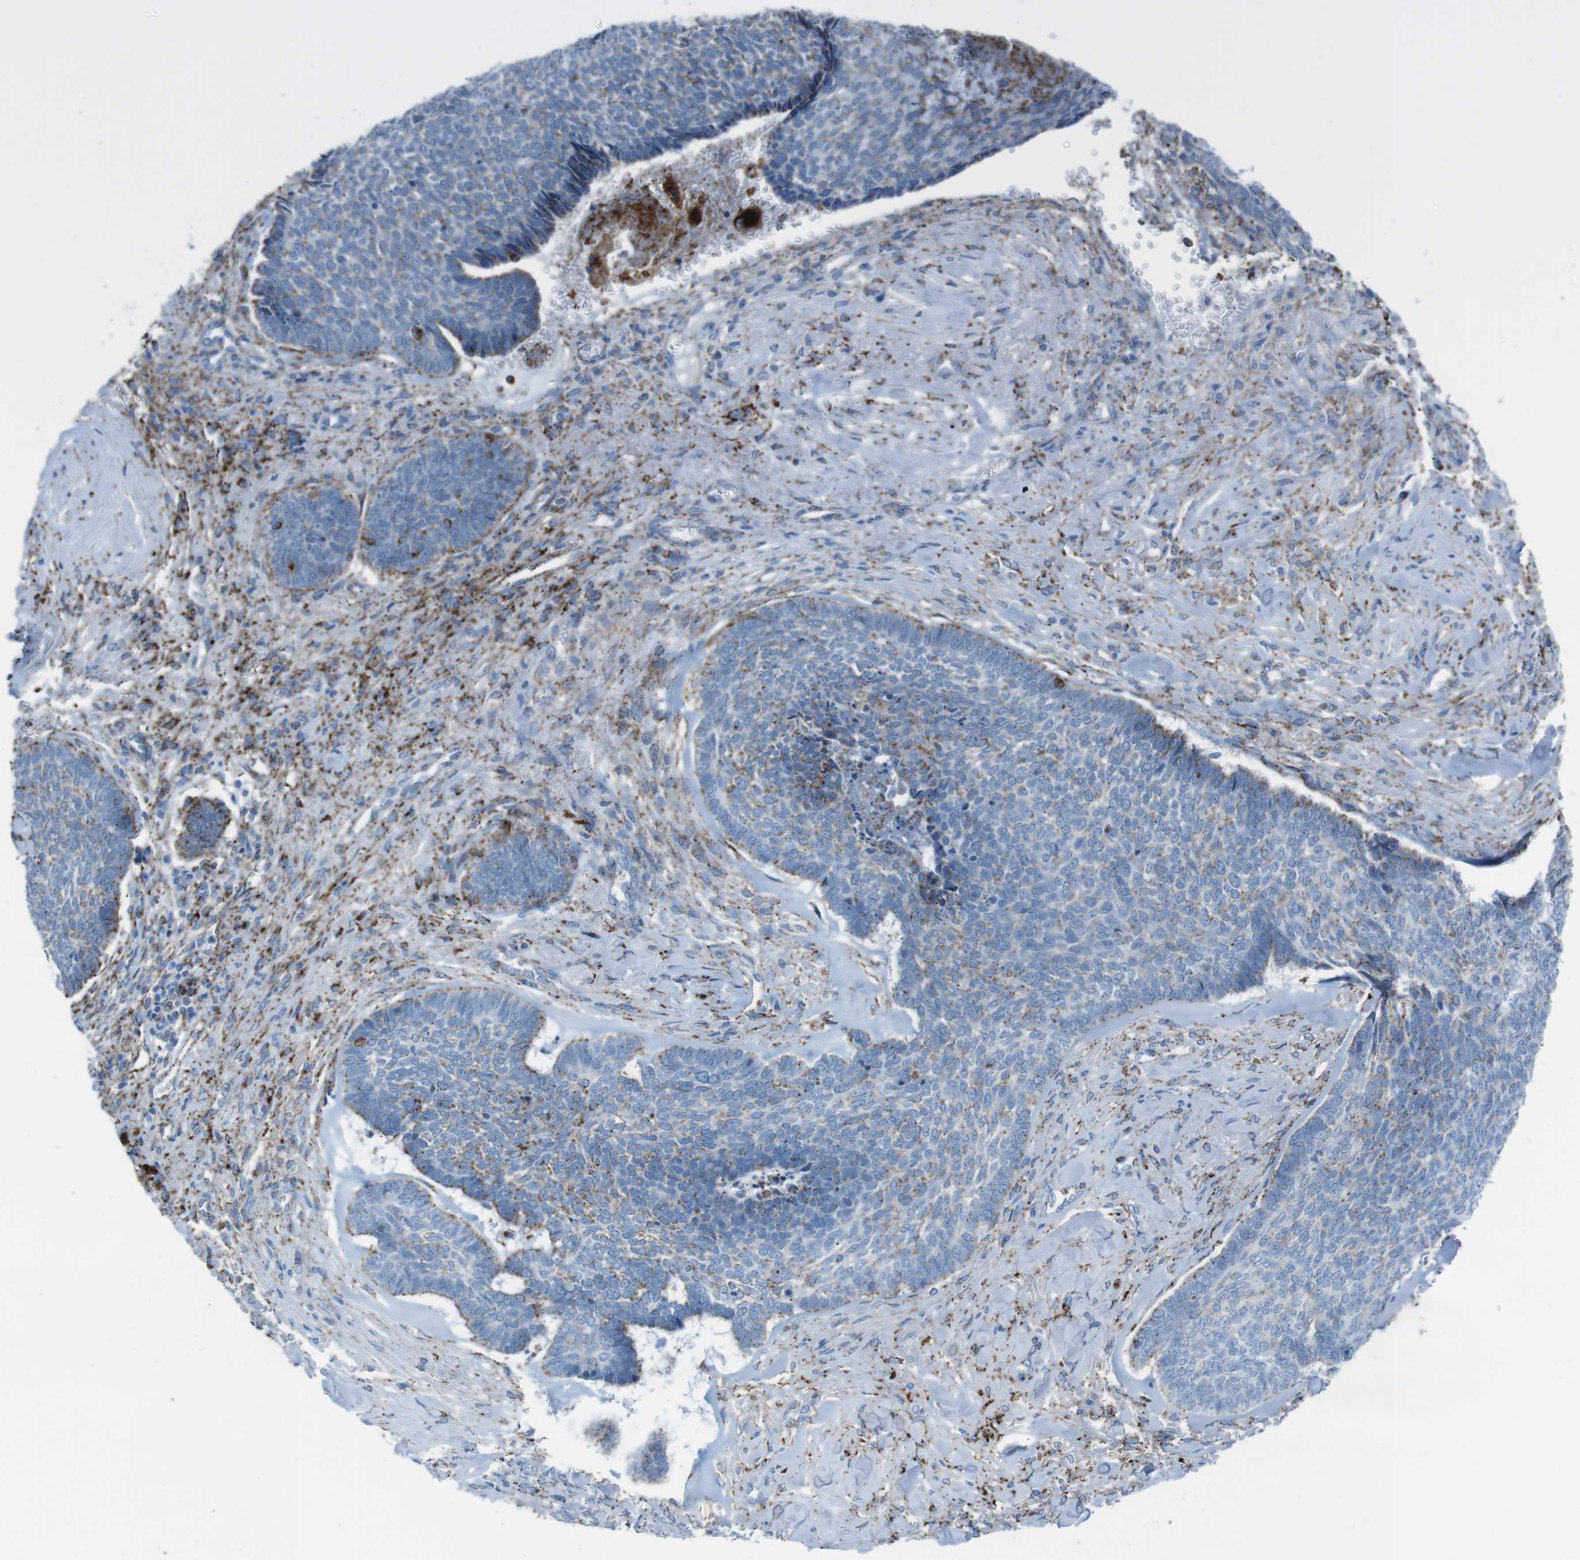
{"staining": {"intensity": "moderate", "quantity": "<25%", "location": "cytoplasmic/membranous"}, "tissue": "skin cancer", "cell_type": "Tumor cells", "image_type": "cancer", "snomed": [{"axis": "morphology", "description": "Basal cell carcinoma"}, {"axis": "topography", "description": "Skin"}], "caption": "The image demonstrates immunohistochemical staining of skin basal cell carcinoma. There is moderate cytoplasmic/membranous staining is appreciated in about <25% of tumor cells.", "gene": "SCARB2", "patient": {"sex": "male", "age": 84}}